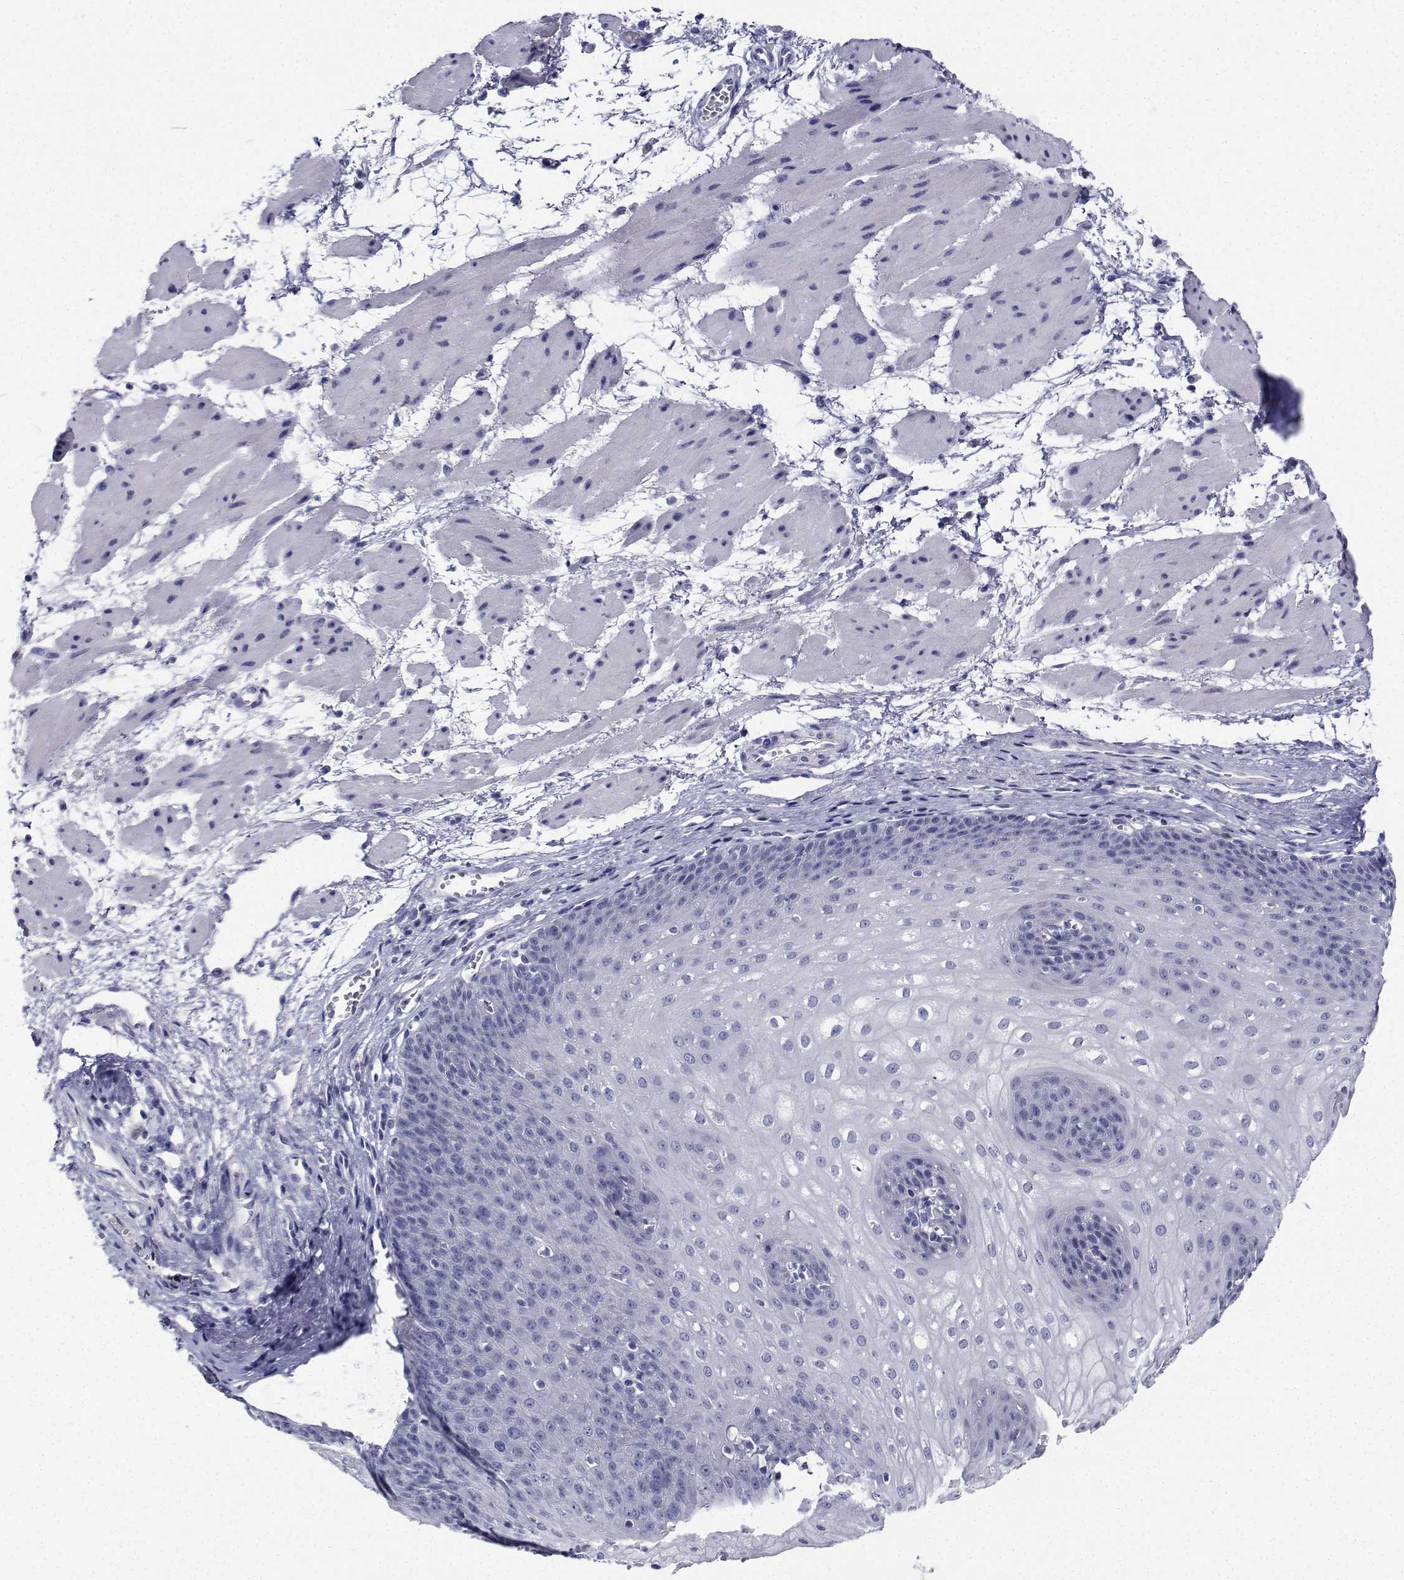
{"staining": {"intensity": "negative", "quantity": "none", "location": "none"}, "tissue": "esophagus", "cell_type": "Squamous epithelial cells", "image_type": "normal", "snomed": [{"axis": "morphology", "description": "Normal tissue, NOS"}, {"axis": "topography", "description": "Esophagus"}], "caption": "A high-resolution micrograph shows immunohistochemistry (IHC) staining of unremarkable esophagus, which shows no significant positivity in squamous epithelial cells. (Immunohistochemistry (ihc), brightfield microscopy, high magnification).", "gene": "PLXNA4", "patient": {"sex": "male", "age": 71}}